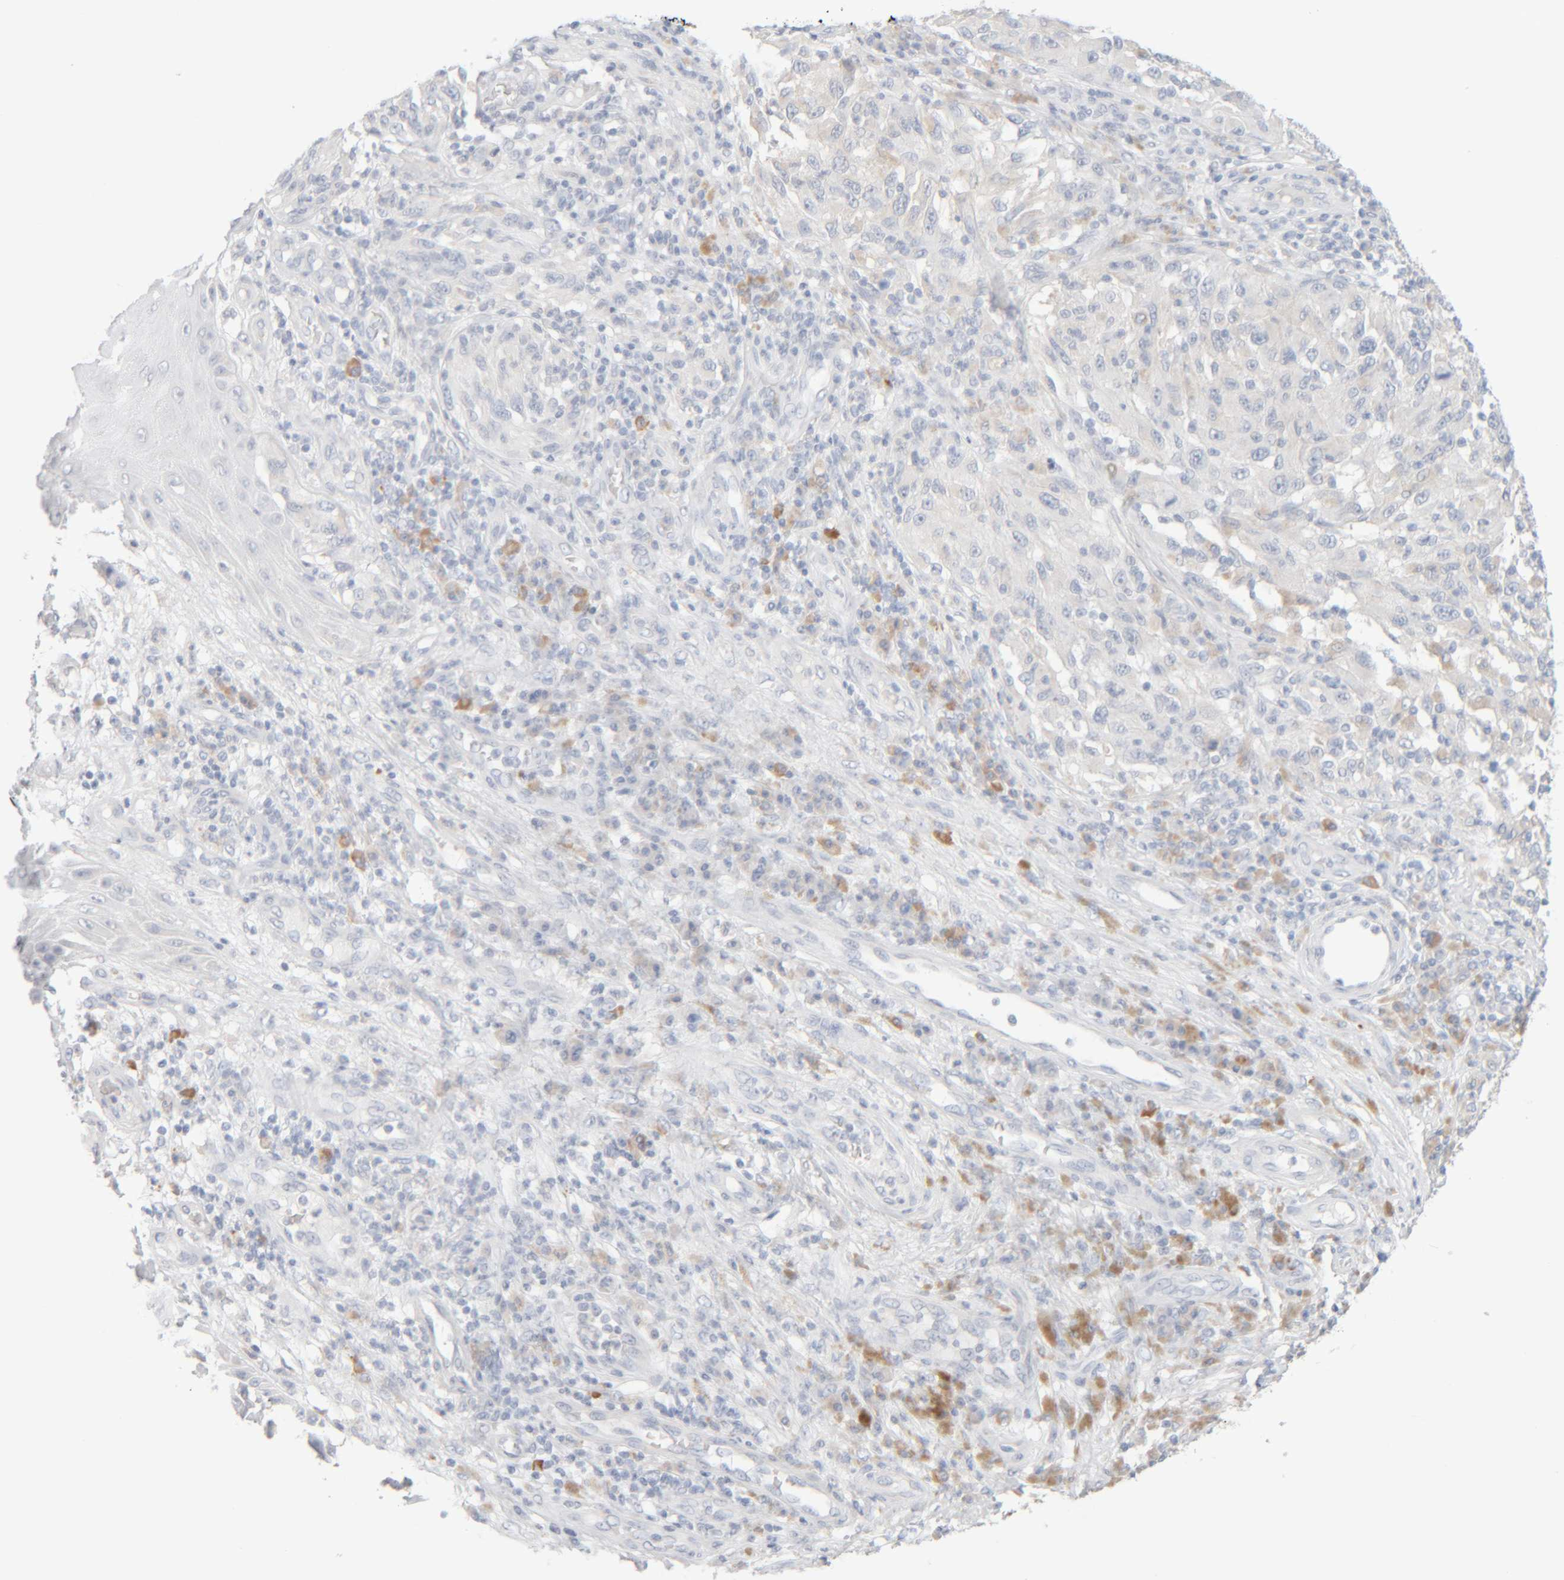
{"staining": {"intensity": "negative", "quantity": "none", "location": "none"}, "tissue": "melanoma", "cell_type": "Tumor cells", "image_type": "cancer", "snomed": [{"axis": "morphology", "description": "Malignant melanoma, NOS"}, {"axis": "topography", "description": "Skin"}], "caption": "The image demonstrates no significant positivity in tumor cells of malignant melanoma.", "gene": "RIDA", "patient": {"sex": "female", "age": 73}}